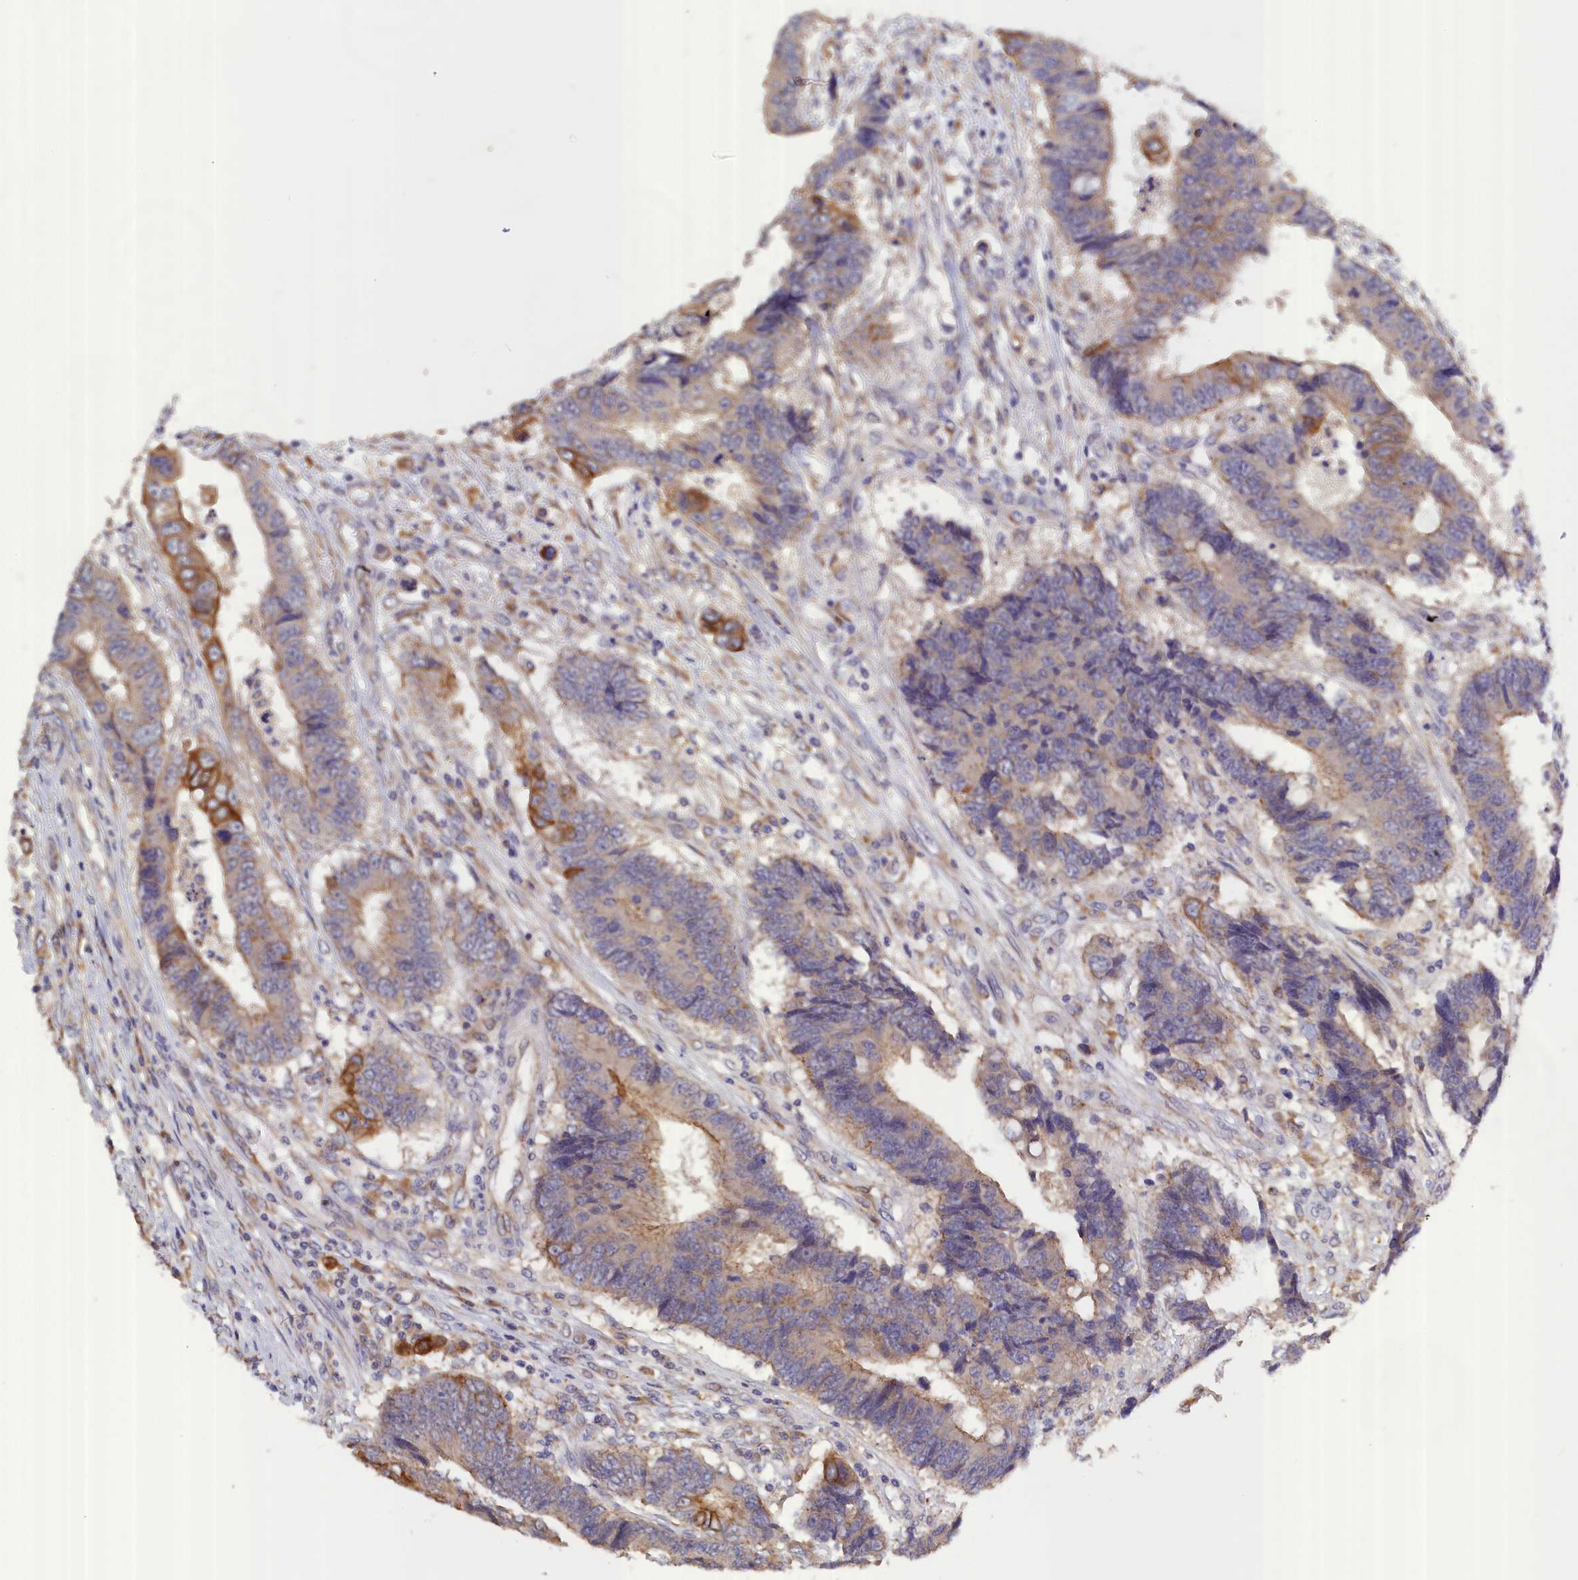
{"staining": {"intensity": "moderate", "quantity": "<25%", "location": "cytoplasmic/membranous"}, "tissue": "colorectal cancer", "cell_type": "Tumor cells", "image_type": "cancer", "snomed": [{"axis": "morphology", "description": "Adenocarcinoma, NOS"}, {"axis": "topography", "description": "Rectum"}], "caption": "Human colorectal cancer stained for a protein (brown) shows moderate cytoplasmic/membranous positive expression in approximately <25% of tumor cells.", "gene": "COL19A1", "patient": {"sex": "male", "age": 84}}